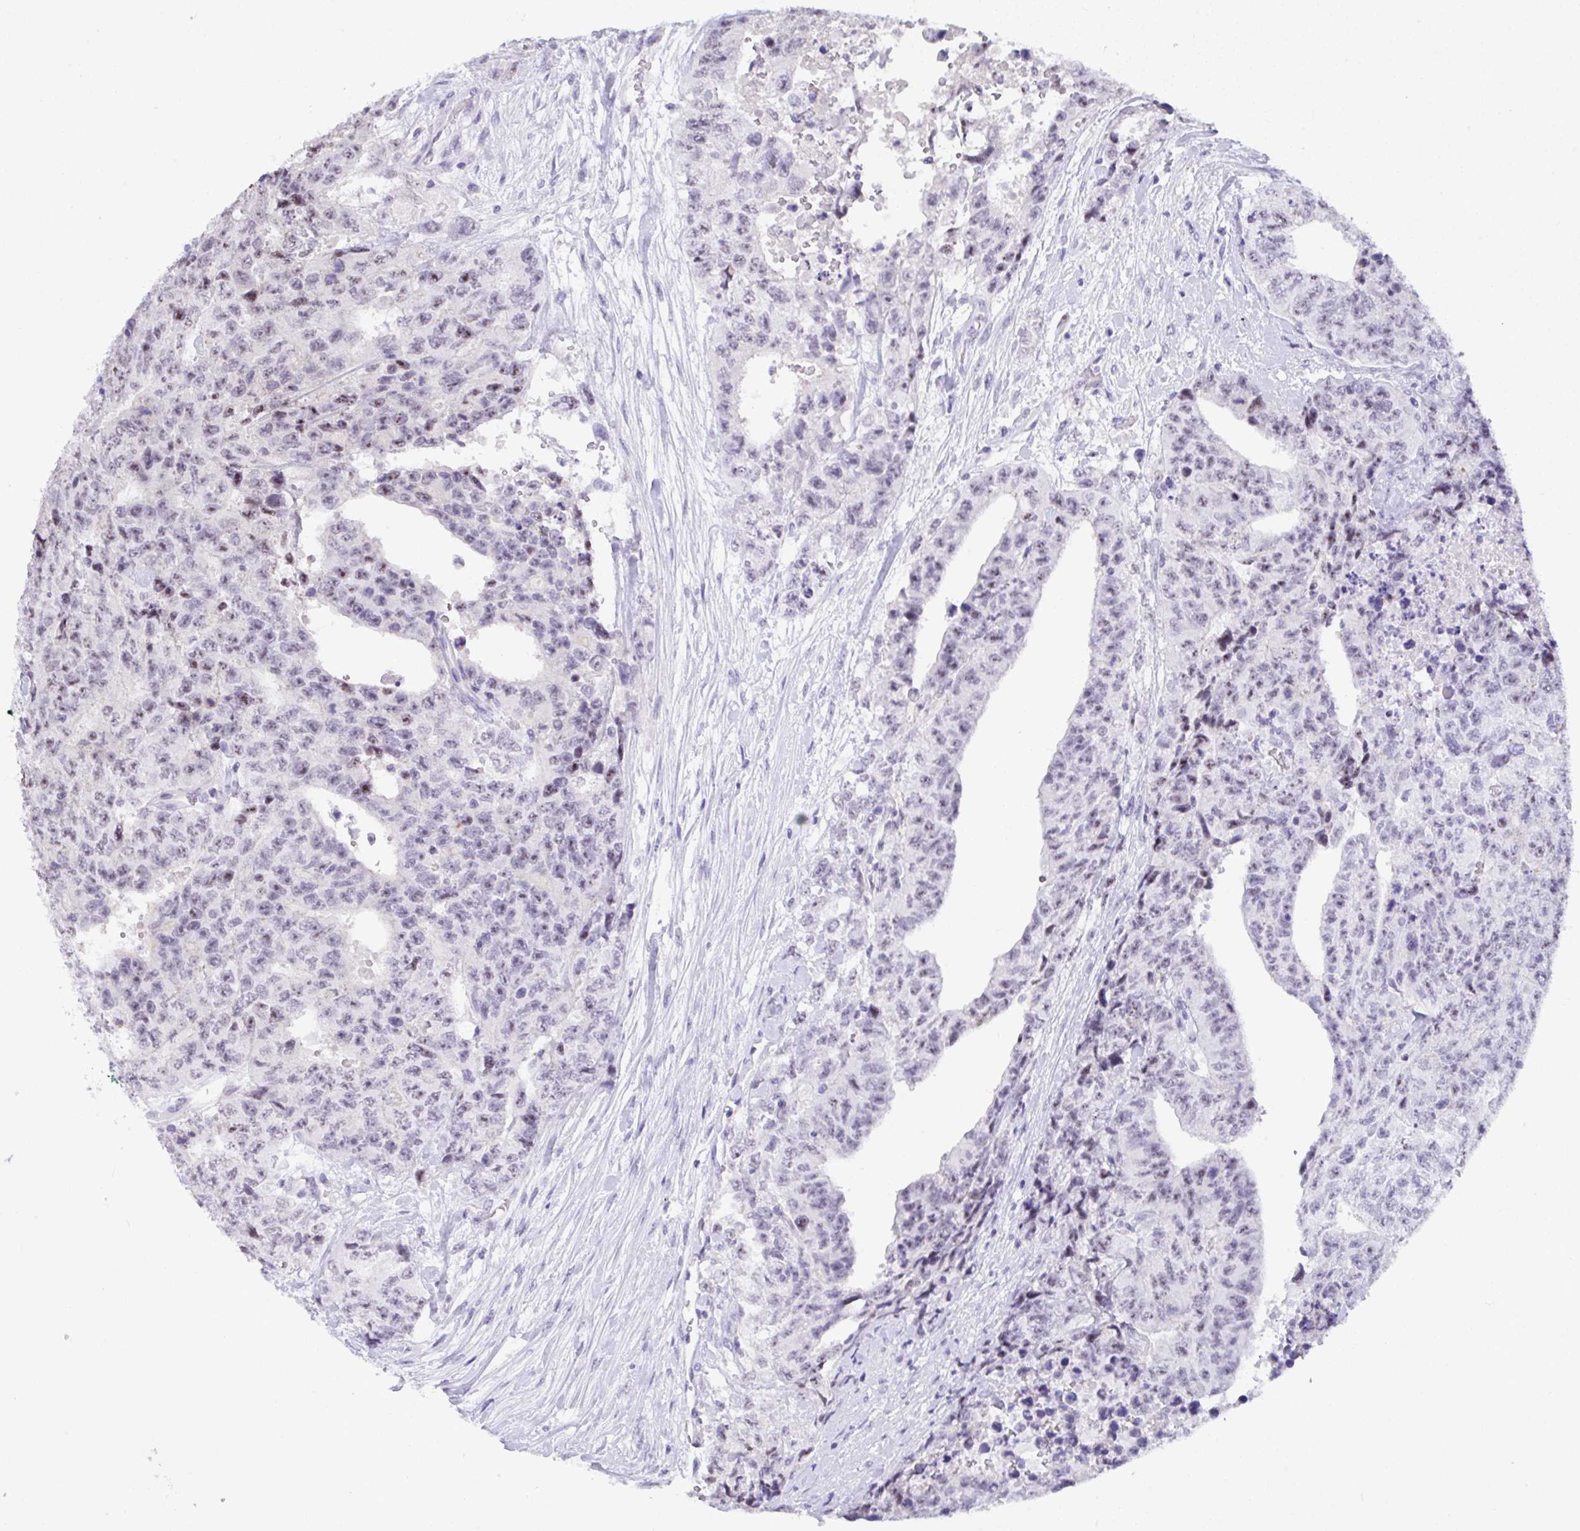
{"staining": {"intensity": "negative", "quantity": "none", "location": "none"}, "tissue": "testis cancer", "cell_type": "Tumor cells", "image_type": "cancer", "snomed": [{"axis": "morphology", "description": "Carcinoma, Embryonal, NOS"}, {"axis": "topography", "description": "Testis"}], "caption": "A high-resolution micrograph shows immunohistochemistry (IHC) staining of testis embryonal carcinoma, which exhibits no significant staining in tumor cells. (DAB (3,3'-diaminobenzidine) immunohistochemistry (IHC) with hematoxylin counter stain).", "gene": "YBX2", "patient": {"sex": "male", "age": 24}}